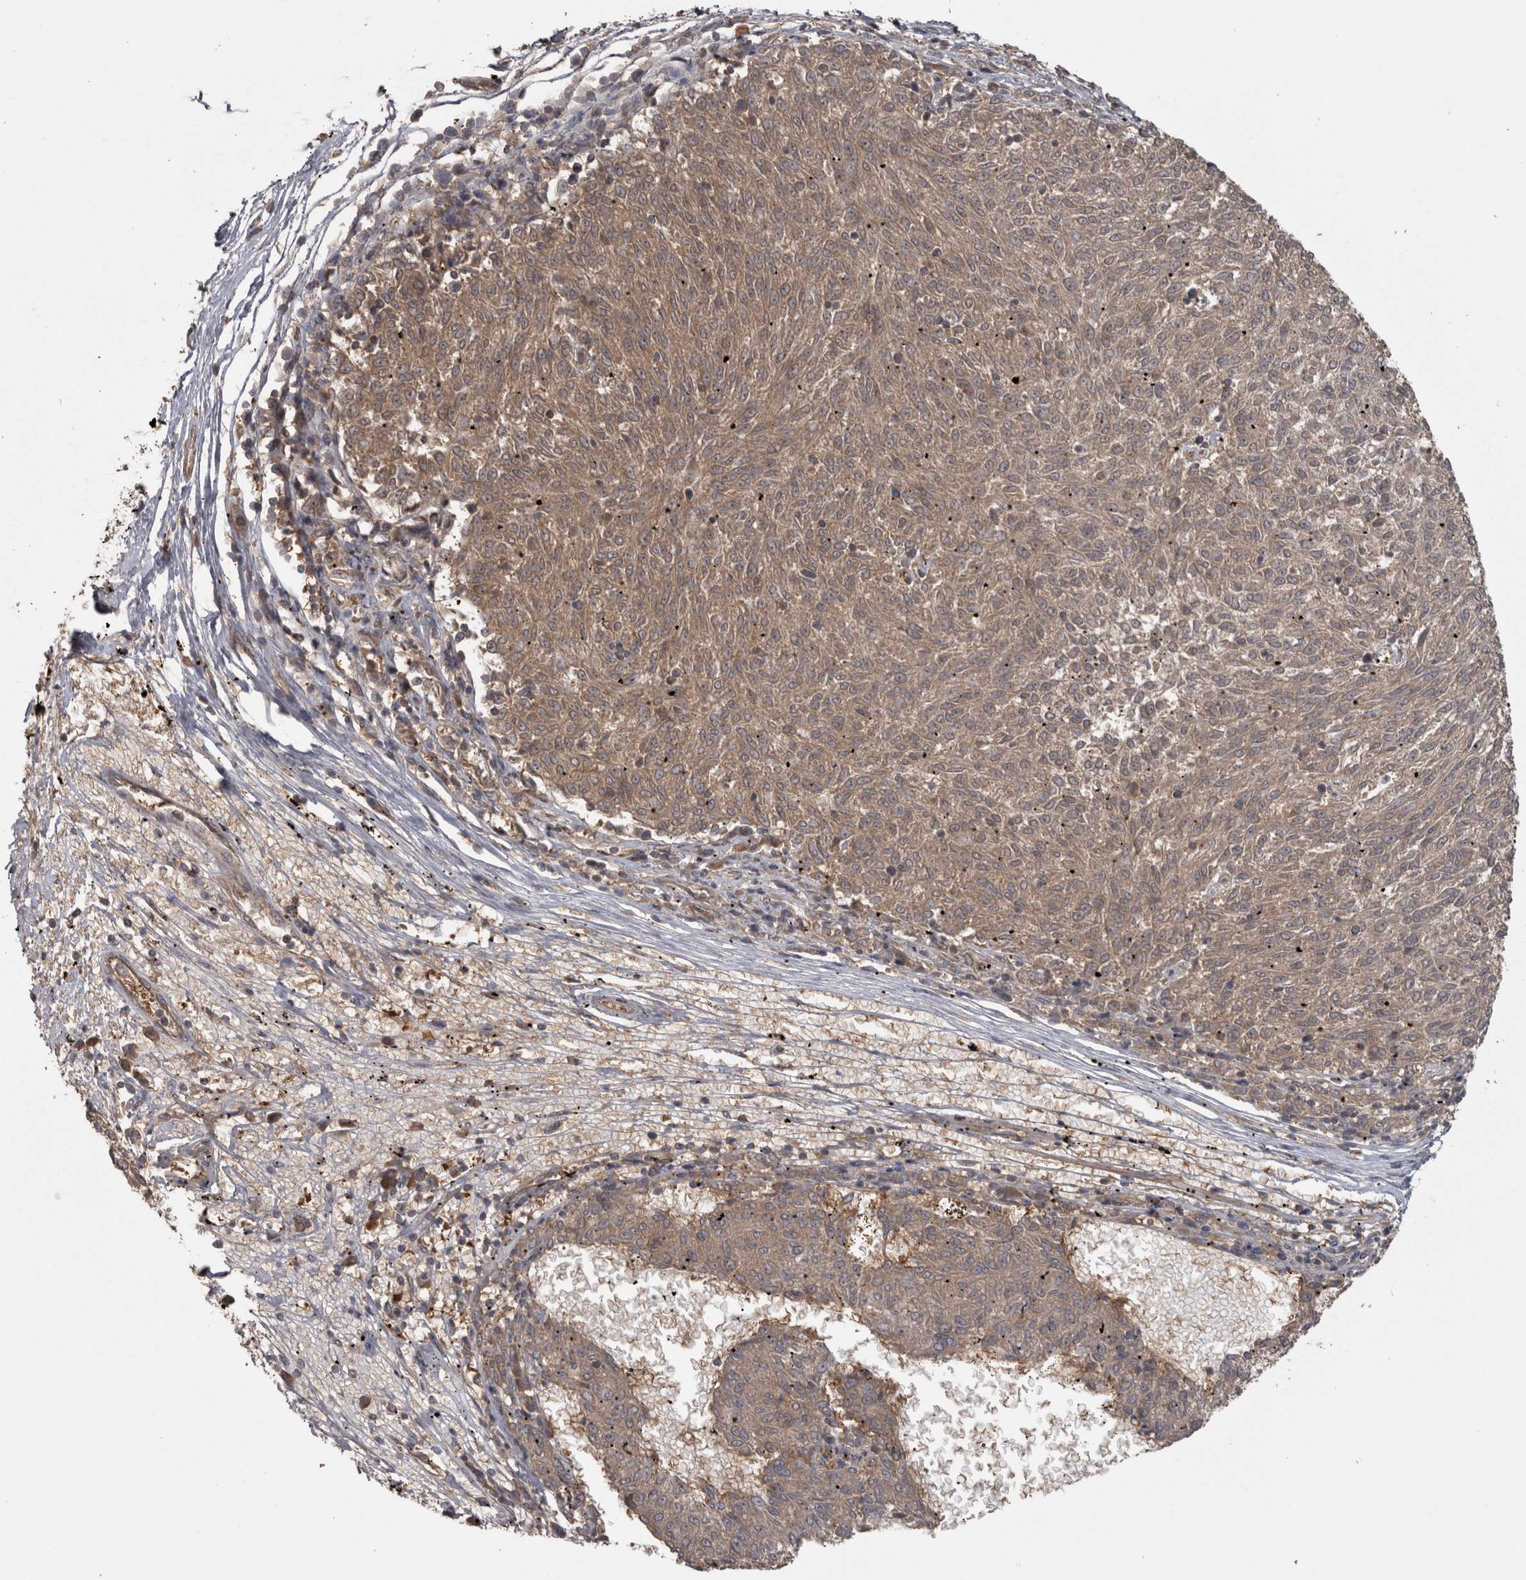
{"staining": {"intensity": "weak", "quantity": ">75%", "location": "cytoplasmic/membranous"}, "tissue": "melanoma", "cell_type": "Tumor cells", "image_type": "cancer", "snomed": [{"axis": "morphology", "description": "Malignant melanoma, NOS"}, {"axis": "topography", "description": "Skin"}], "caption": "Protein analysis of melanoma tissue displays weak cytoplasmic/membranous positivity in approximately >75% of tumor cells.", "gene": "MICU3", "patient": {"sex": "female", "age": 72}}